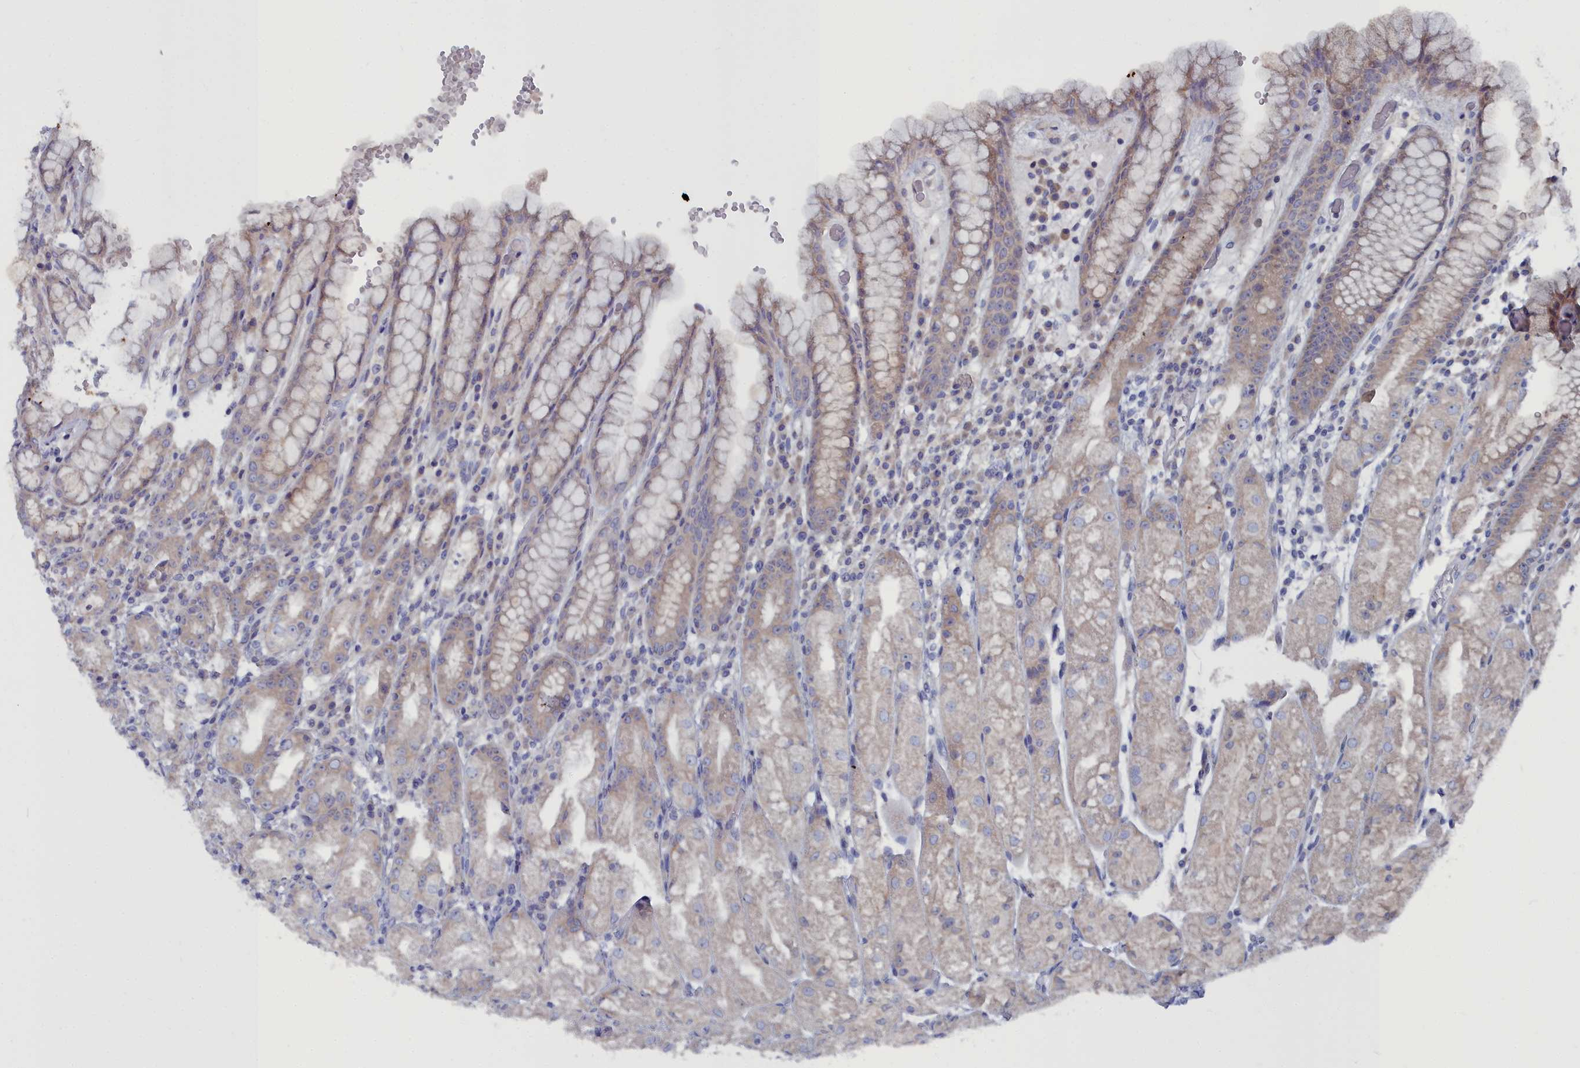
{"staining": {"intensity": "weak", "quantity": "25%-75%", "location": "cytoplasmic/membranous"}, "tissue": "stomach", "cell_type": "Glandular cells", "image_type": "normal", "snomed": [{"axis": "morphology", "description": "Normal tissue, NOS"}, {"axis": "topography", "description": "Stomach, upper"}], "caption": "Stomach stained with IHC reveals weak cytoplasmic/membranous positivity in about 25%-75% of glandular cells.", "gene": "CCDC149", "patient": {"sex": "male", "age": 52}}